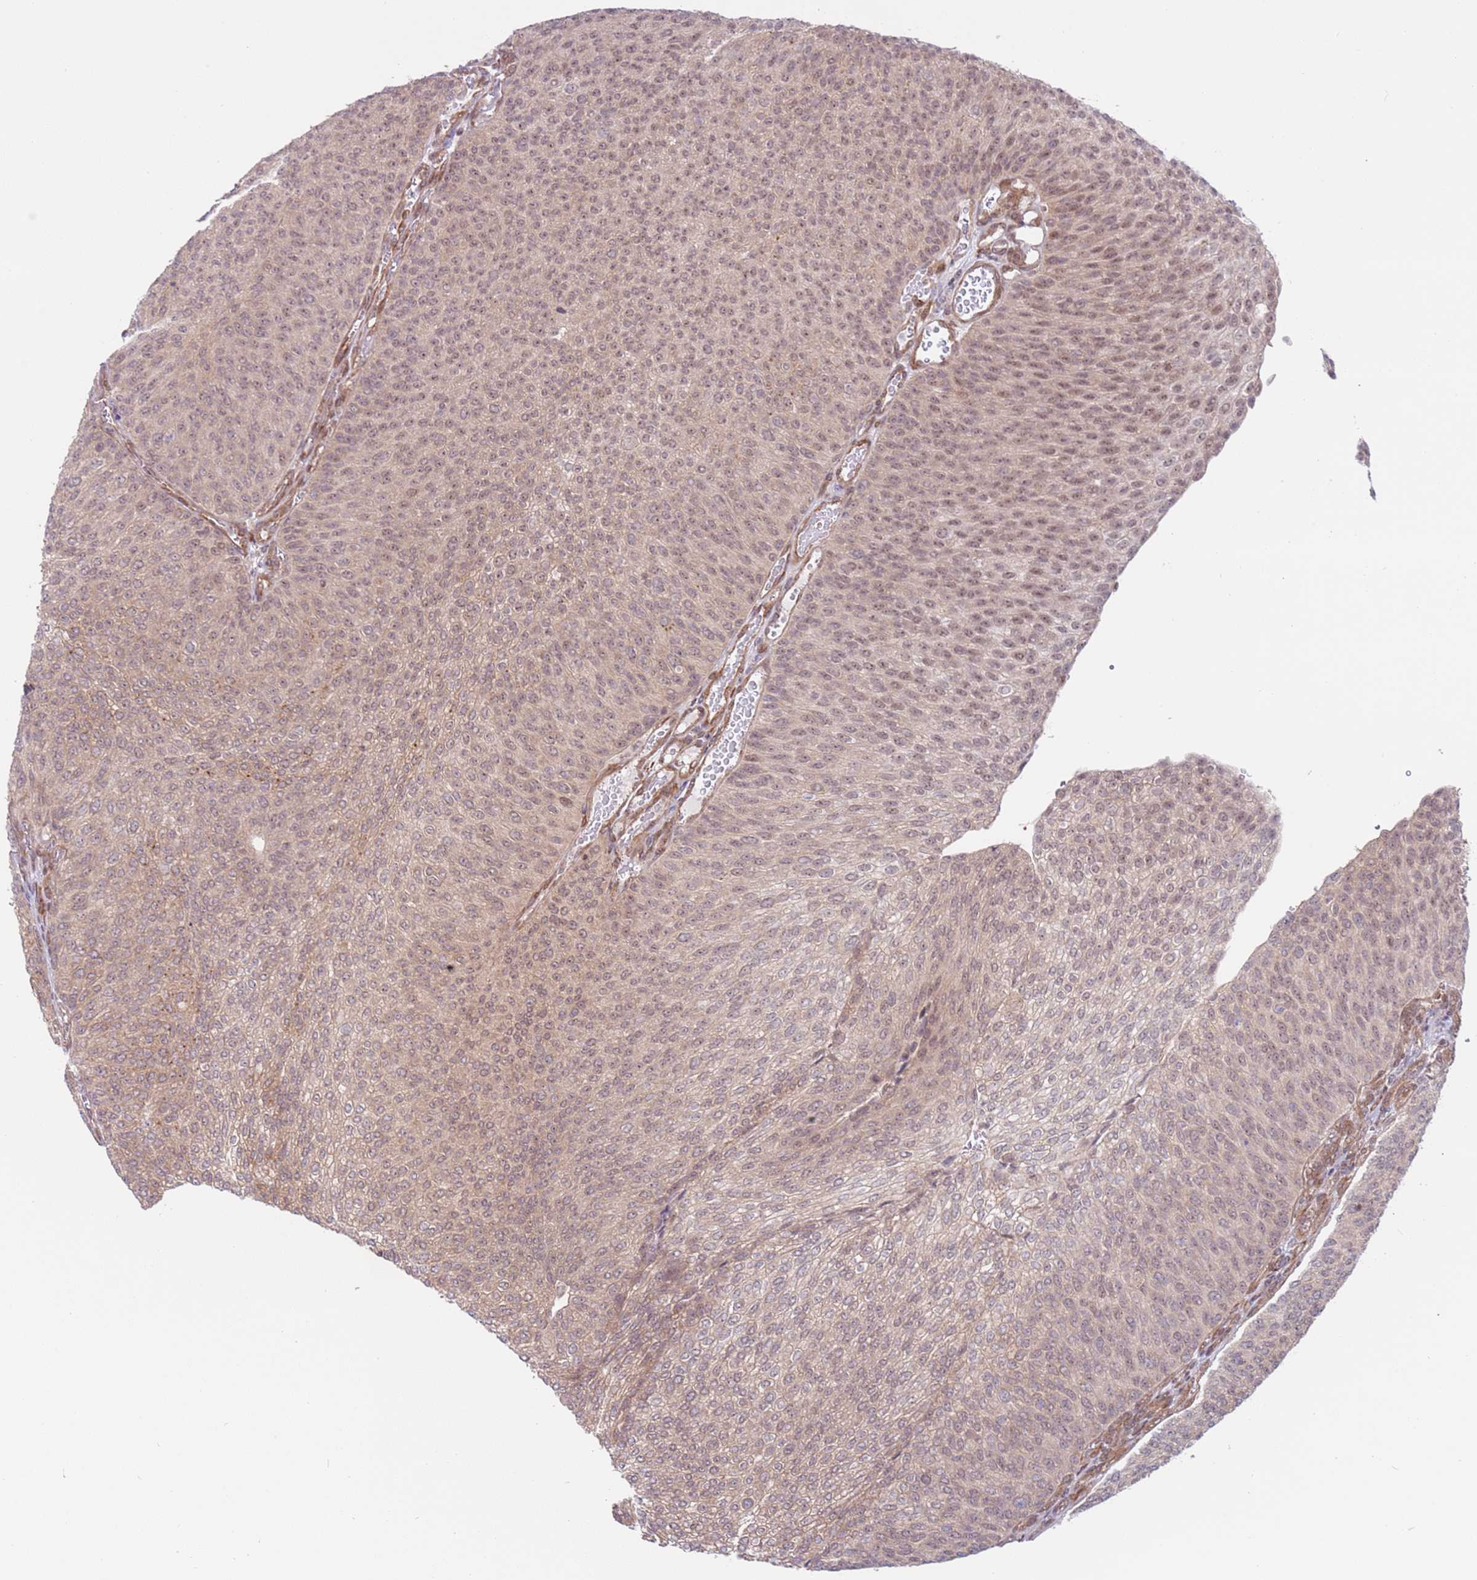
{"staining": {"intensity": "weak", "quantity": ">75%", "location": "cytoplasmic/membranous,nuclear"}, "tissue": "urothelial cancer", "cell_type": "Tumor cells", "image_type": "cancer", "snomed": [{"axis": "morphology", "description": "Urothelial carcinoma, High grade"}, {"axis": "topography", "description": "Urinary bladder"}], "caption": "Urothelial cancer stained with immunohistochemistry exhibits weak cytoplasmic/membranous and nuclear staining in about >75% of tumor cells.", "gene": "DCAF4", "patient": {"sex": "female", "age": 79}}